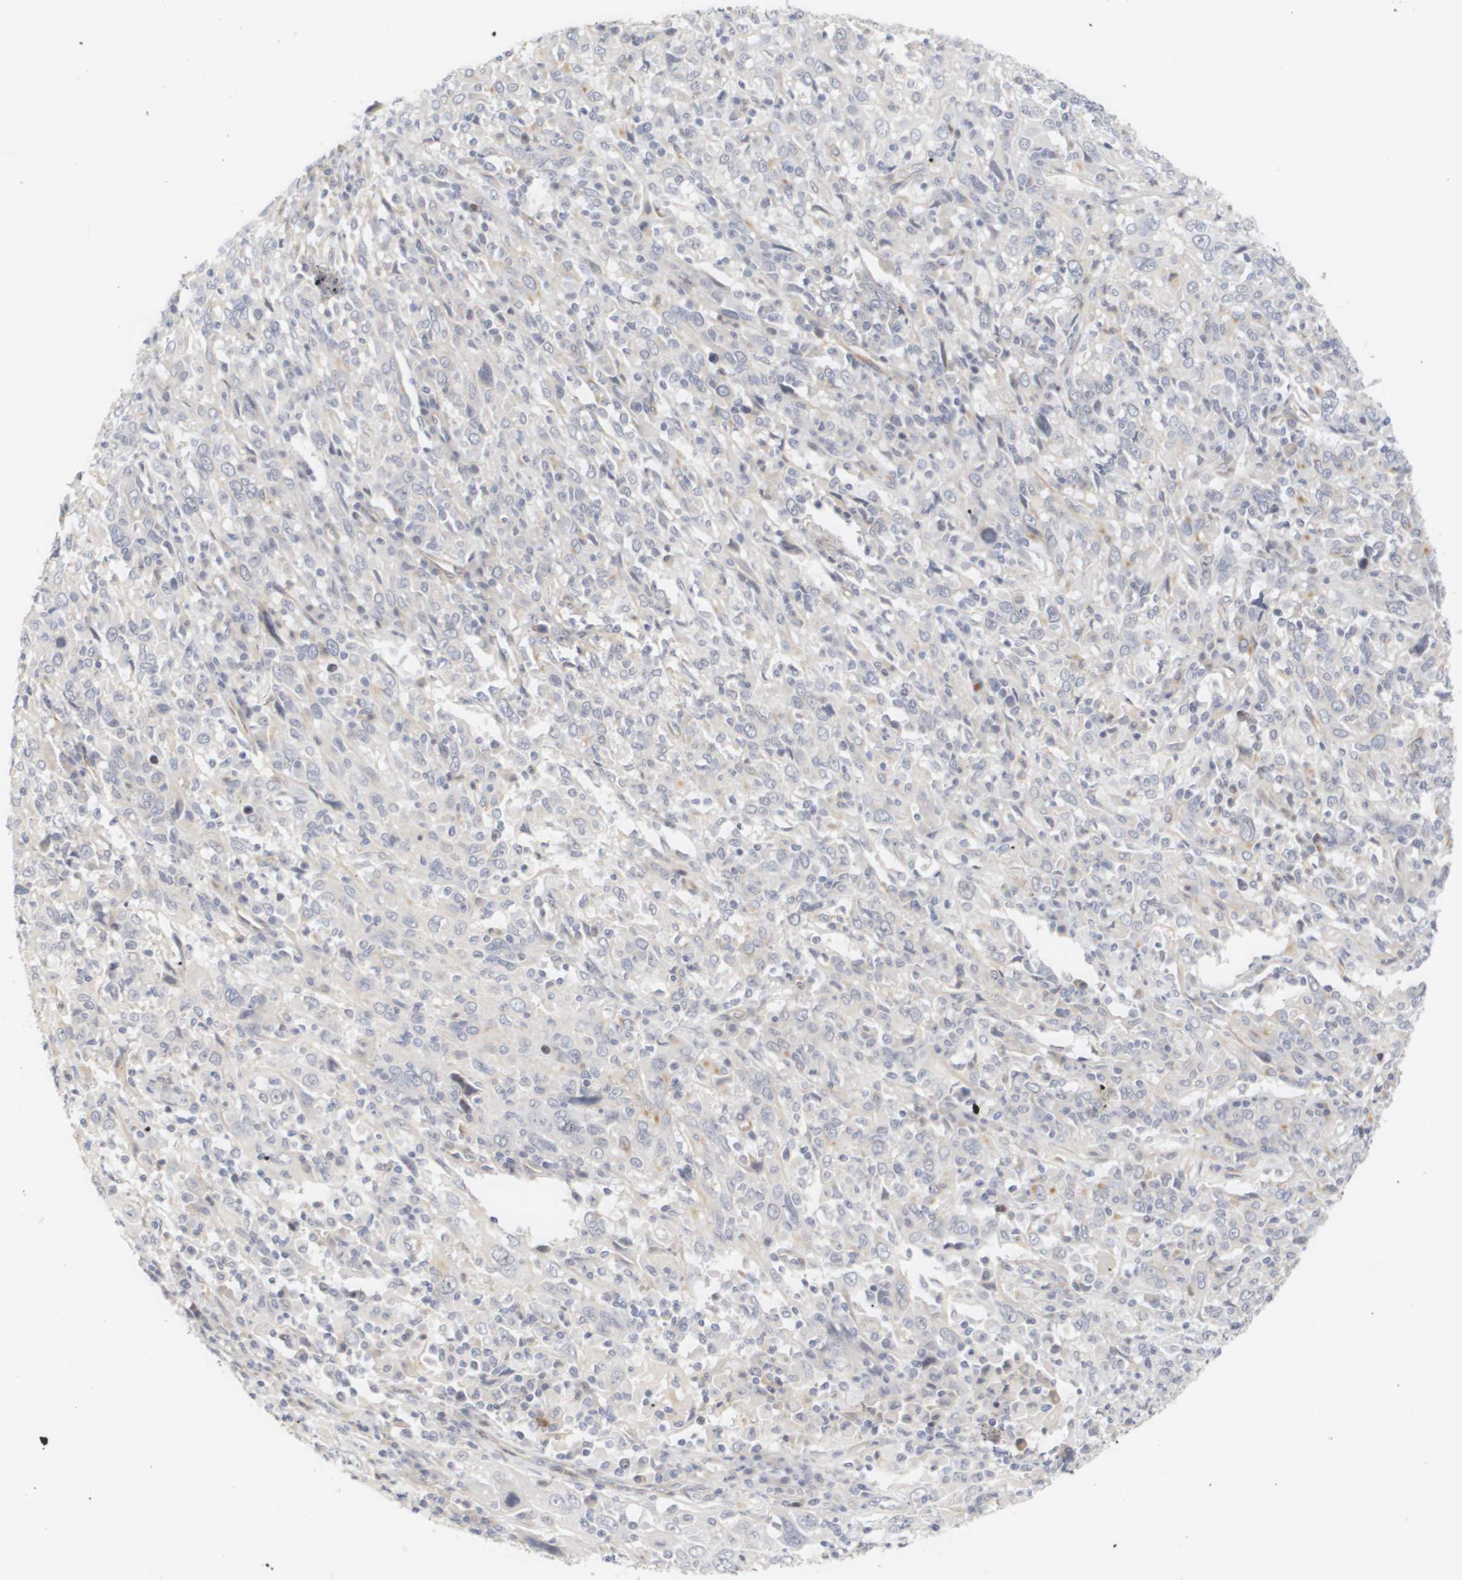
{"staining": {"intensity": "negative", "quantity": "none", "location": "none"}, "tissue": "cervical cancer", "cell_type": "Tumor cells", "image_type": "cancer", "snomed": [{"axis": "morphology", "description": "Squamous cell carcinoma, NOS"}, {"axis": "topography", "description": "Cervix"}], "caption": "Immunohistochemical staining of human cervical cancer demonstrates no significant staining in tumor cells. (Immunohistochemistry, brightfield microscopy, high magnification).", "gene": "CYB561", "patient": {"sex": "female", "age": 46}}